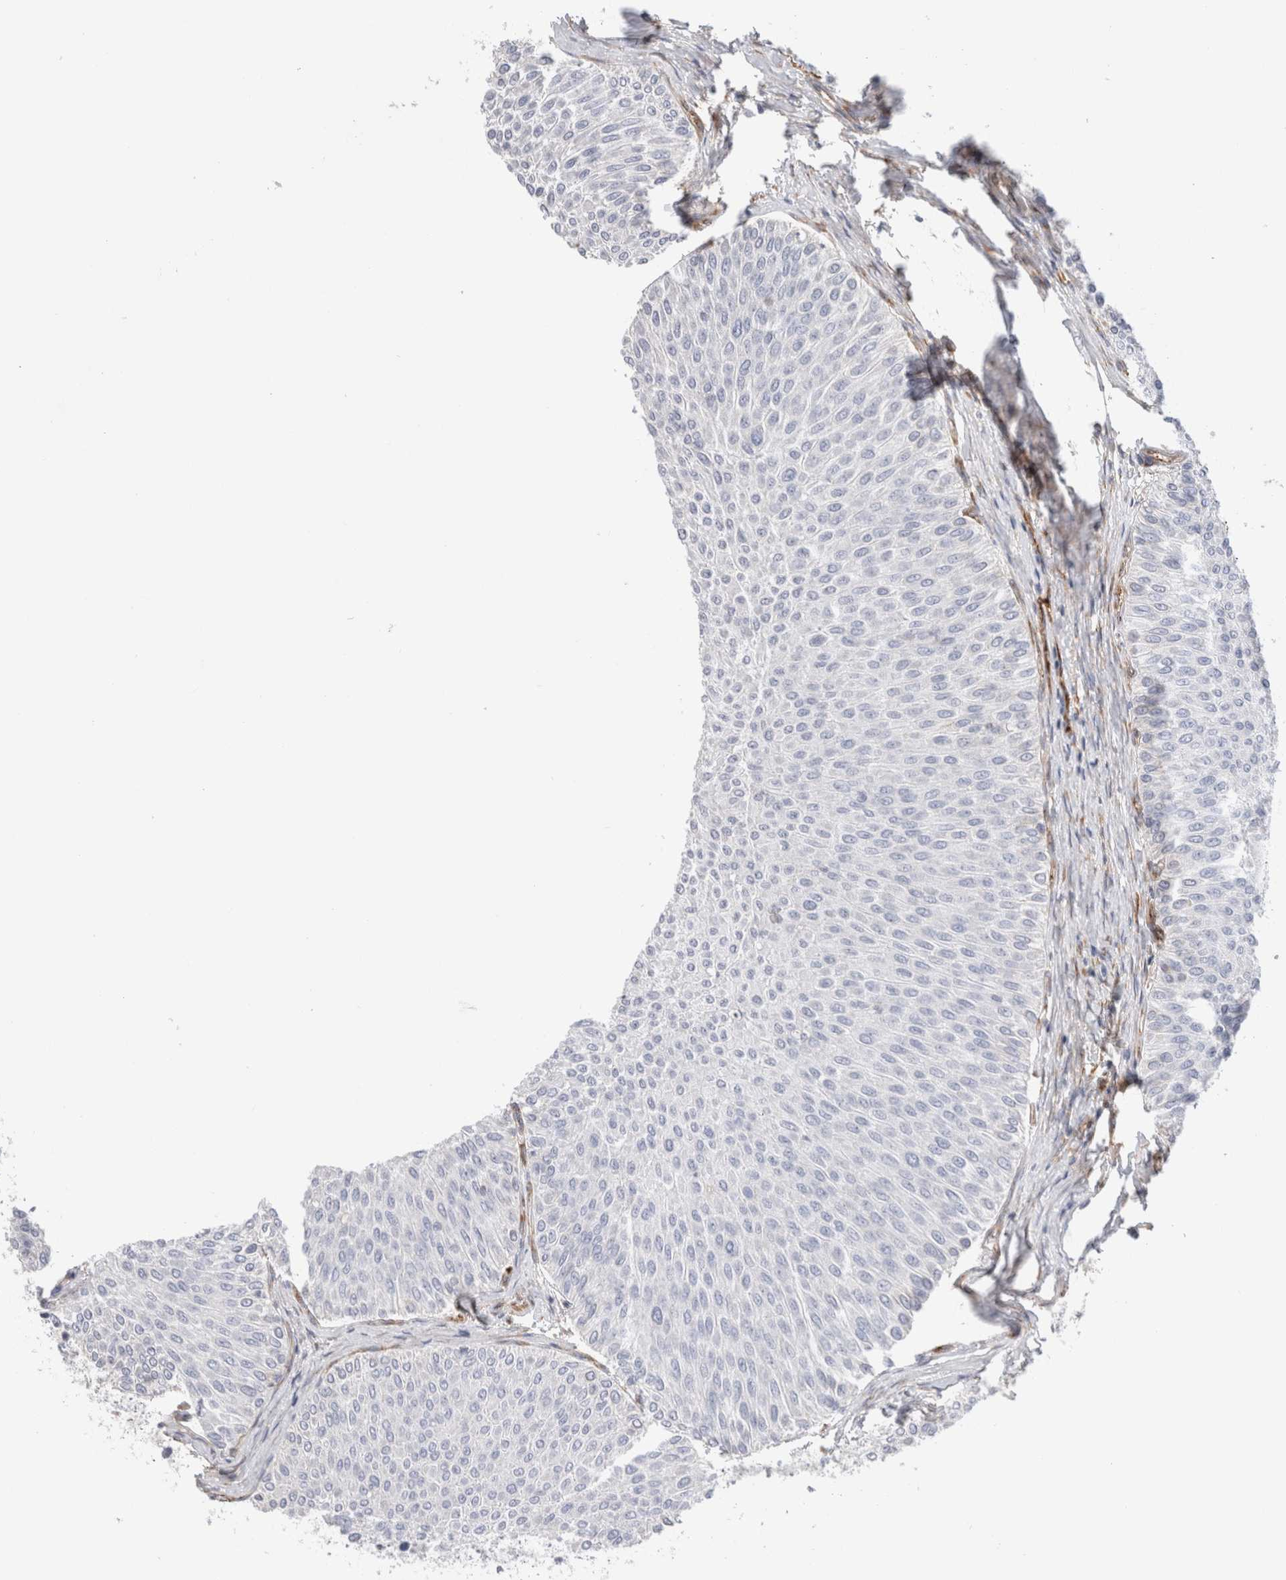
{"staining": {"intensity": "negative", "quantity": "none", "location": "none"}, "tissue": "urothelial cancer", "cell_type": "Tumor cells", "image_type": "cancer", "snomed": [{"axis": "morphology", "description": "Urothelial carcinoma, Low grade"}, {"axis": "topography", "description": "Urinary bladder"}], "caption": "A photomicrograph of human urothelial cancer is negative for staining in tumor cells.", "gene": "CNPY4", "patient": {"sex": "male", "age": 78}}